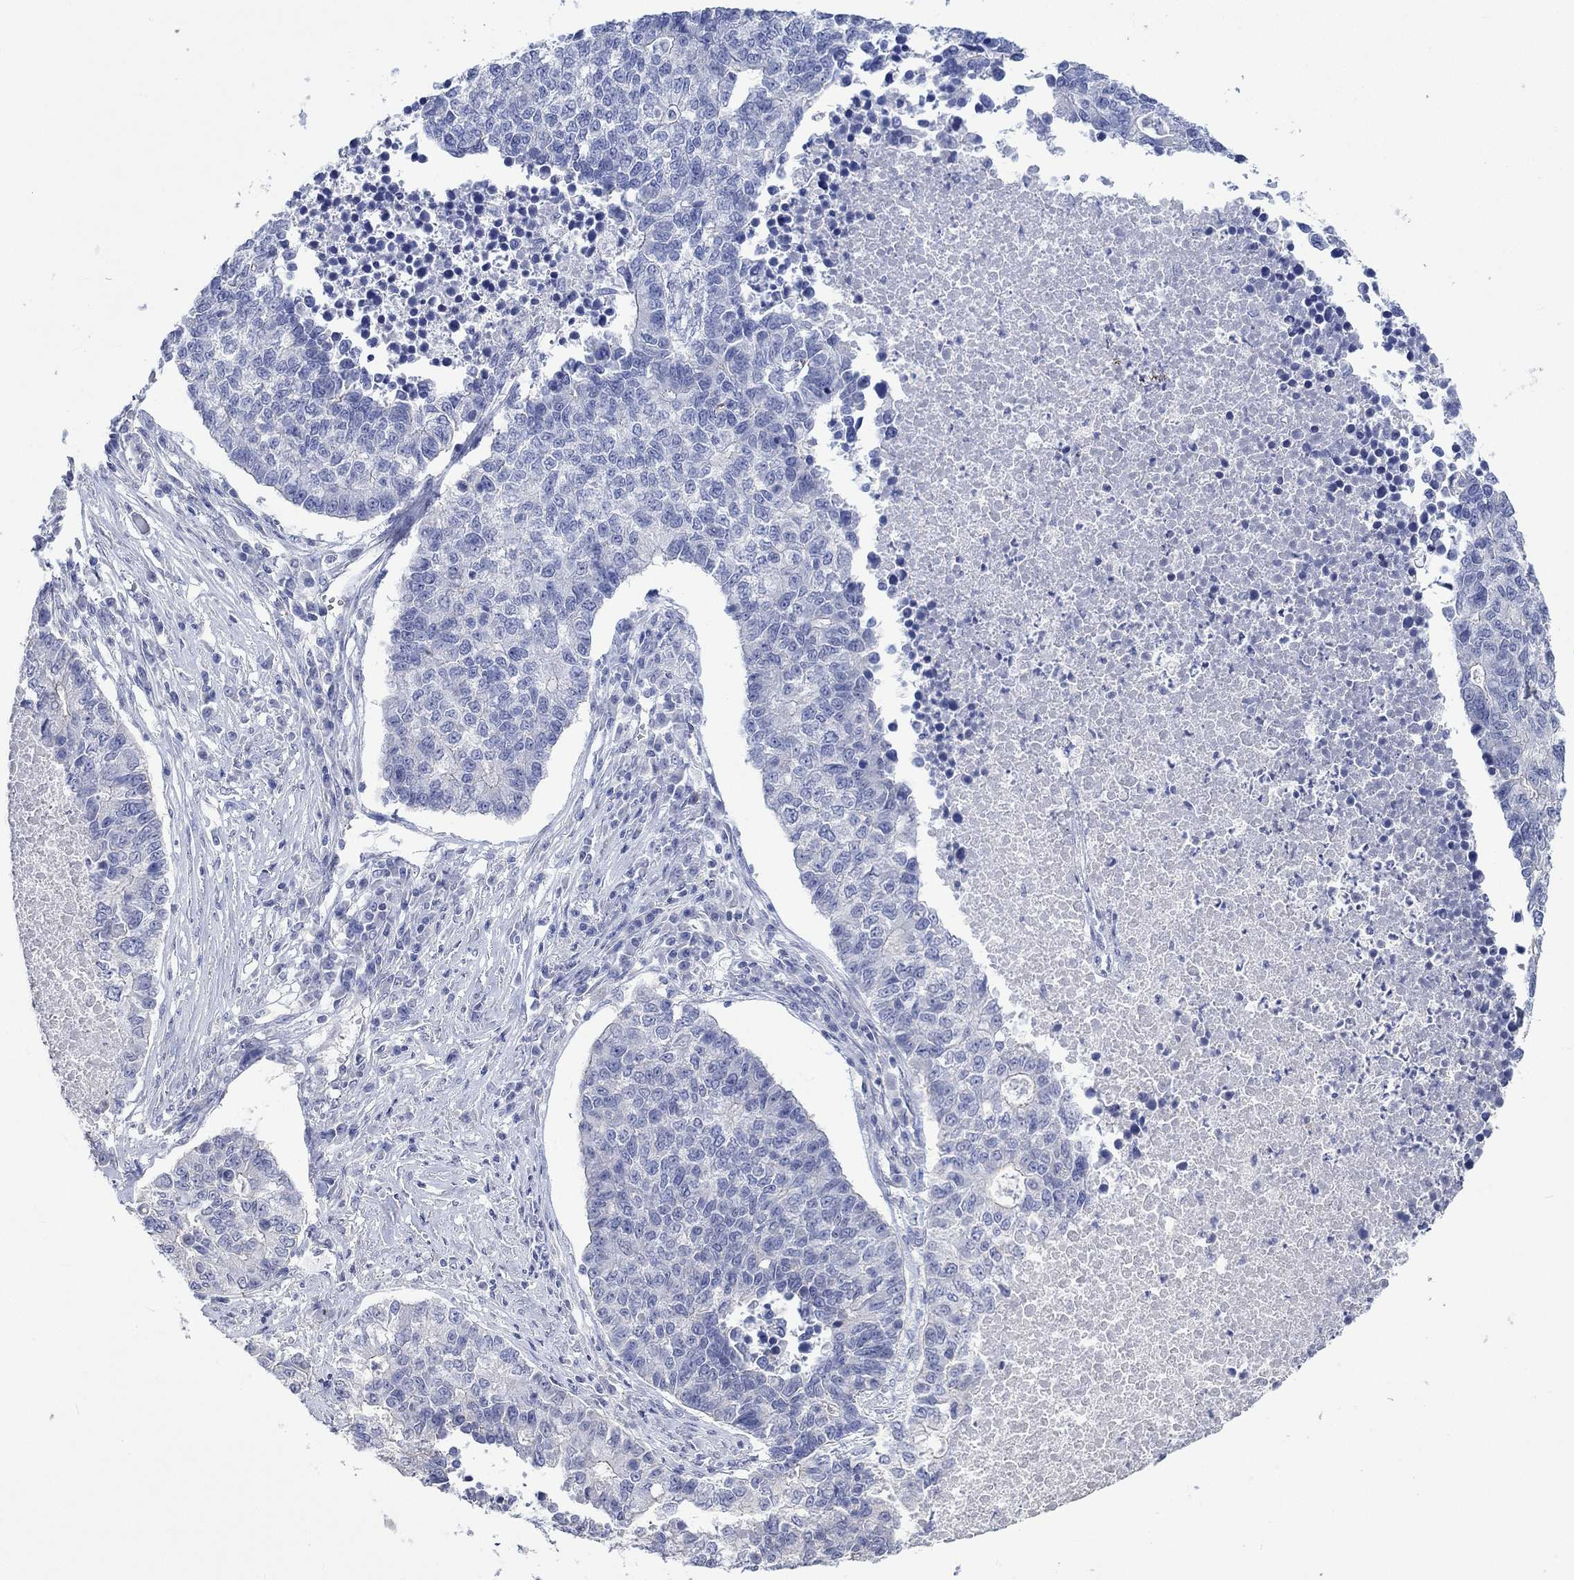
{"staining": {"intensity": "negative", "quantity": "none", "location": "none"}, "tissue": "lung cancer", "cell_type": "Tumor cells", "image_type": "cancer", "snomed": [{"axis": "morphology", "description": "Adenocarcinoma, NOS"}, {"axis": "topography", "description": "Lung"}], "caption": "An immunohistochemistry histopathology image of lung adenocarcinoma is shown. There is no staining in tumor cells of lung adenocarcinoma. (Brightfield microscopy of DAB IHC at high magnification).", "gene": "AGRP", "patient": {"sex": "male", "age": 57}}